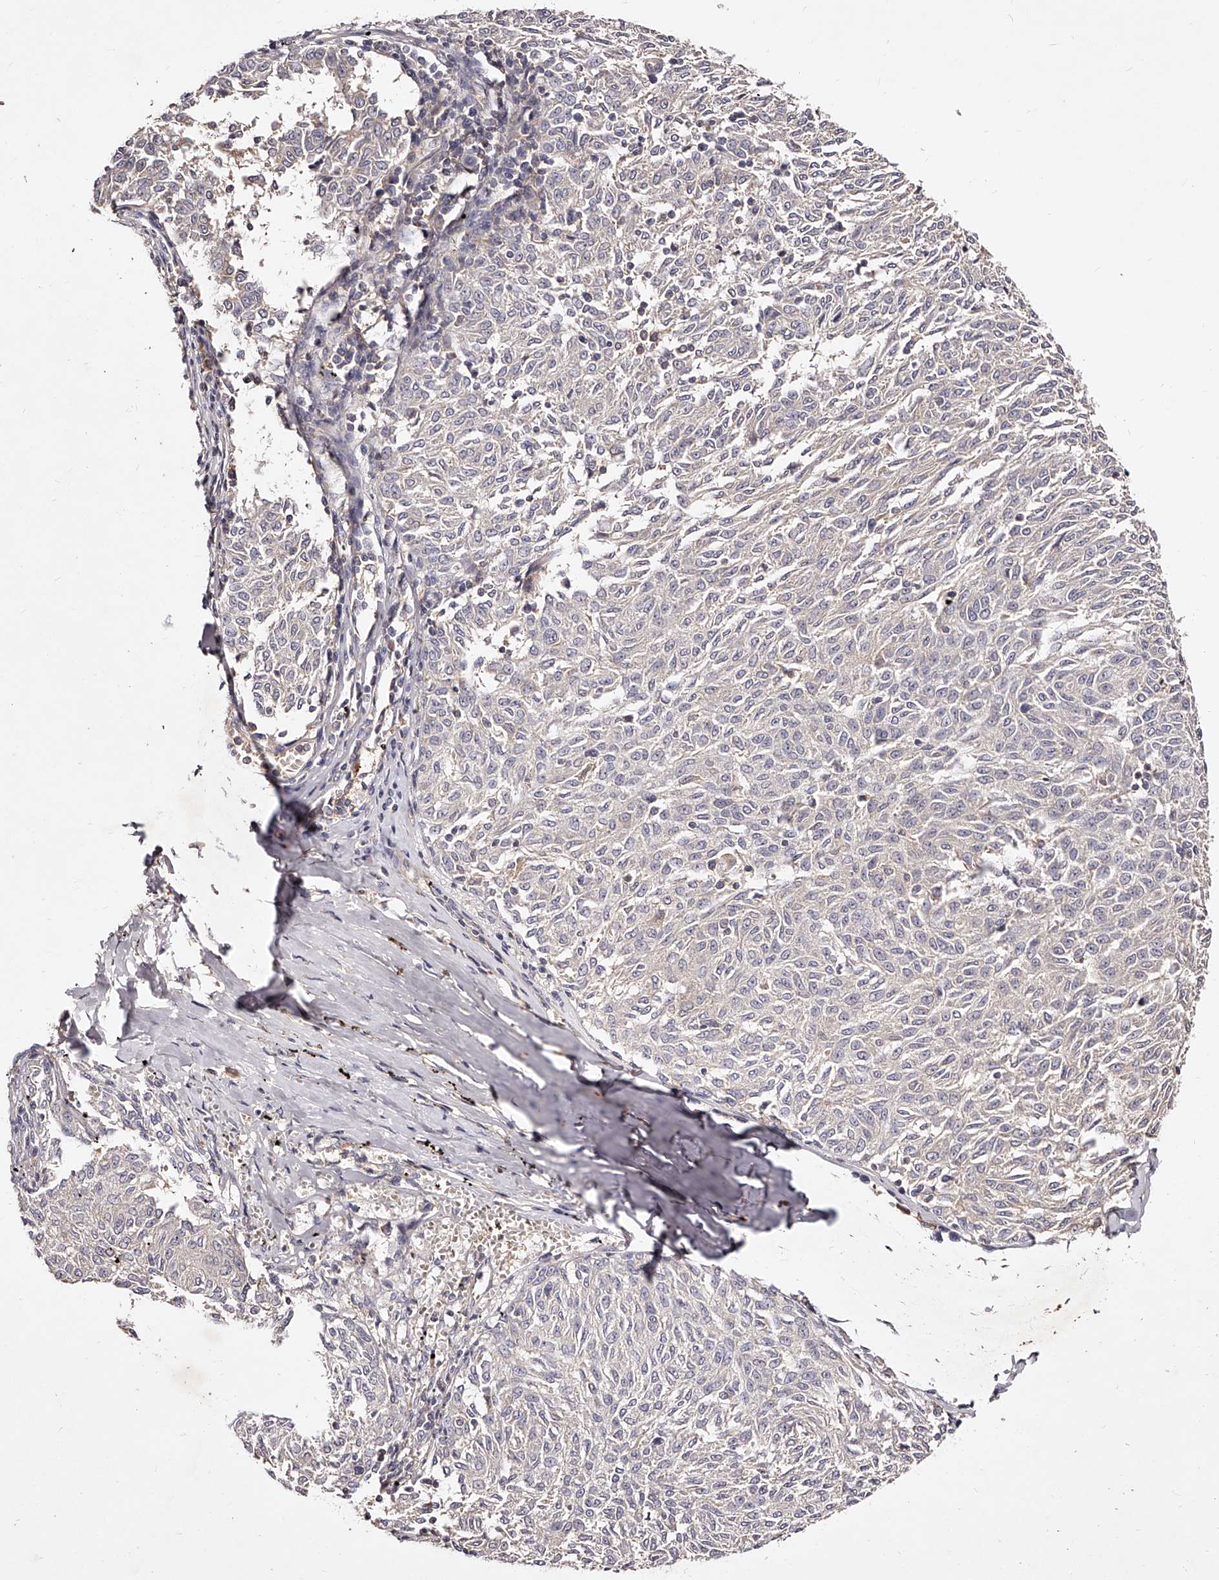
{"staining": {"intensity": "negative", "quantity": "none", "location": "none"}, "tissue": "melanoma", "cell_type": "Tumor cells", "image_type": "cancer", "snomed": [{"axis": "morphology", "description": "Malignant melanoma, NOS"}, {"axis": "topography", "description": "Skin"}], "caption": "DAB (3,3'-diaminobenzidine) immunohistochemical staining of human melanoma demonstrates no significant positivity in tumor cells.", "gene": "PHACTR1", "patient": {"sex": "female", "age": 72}}